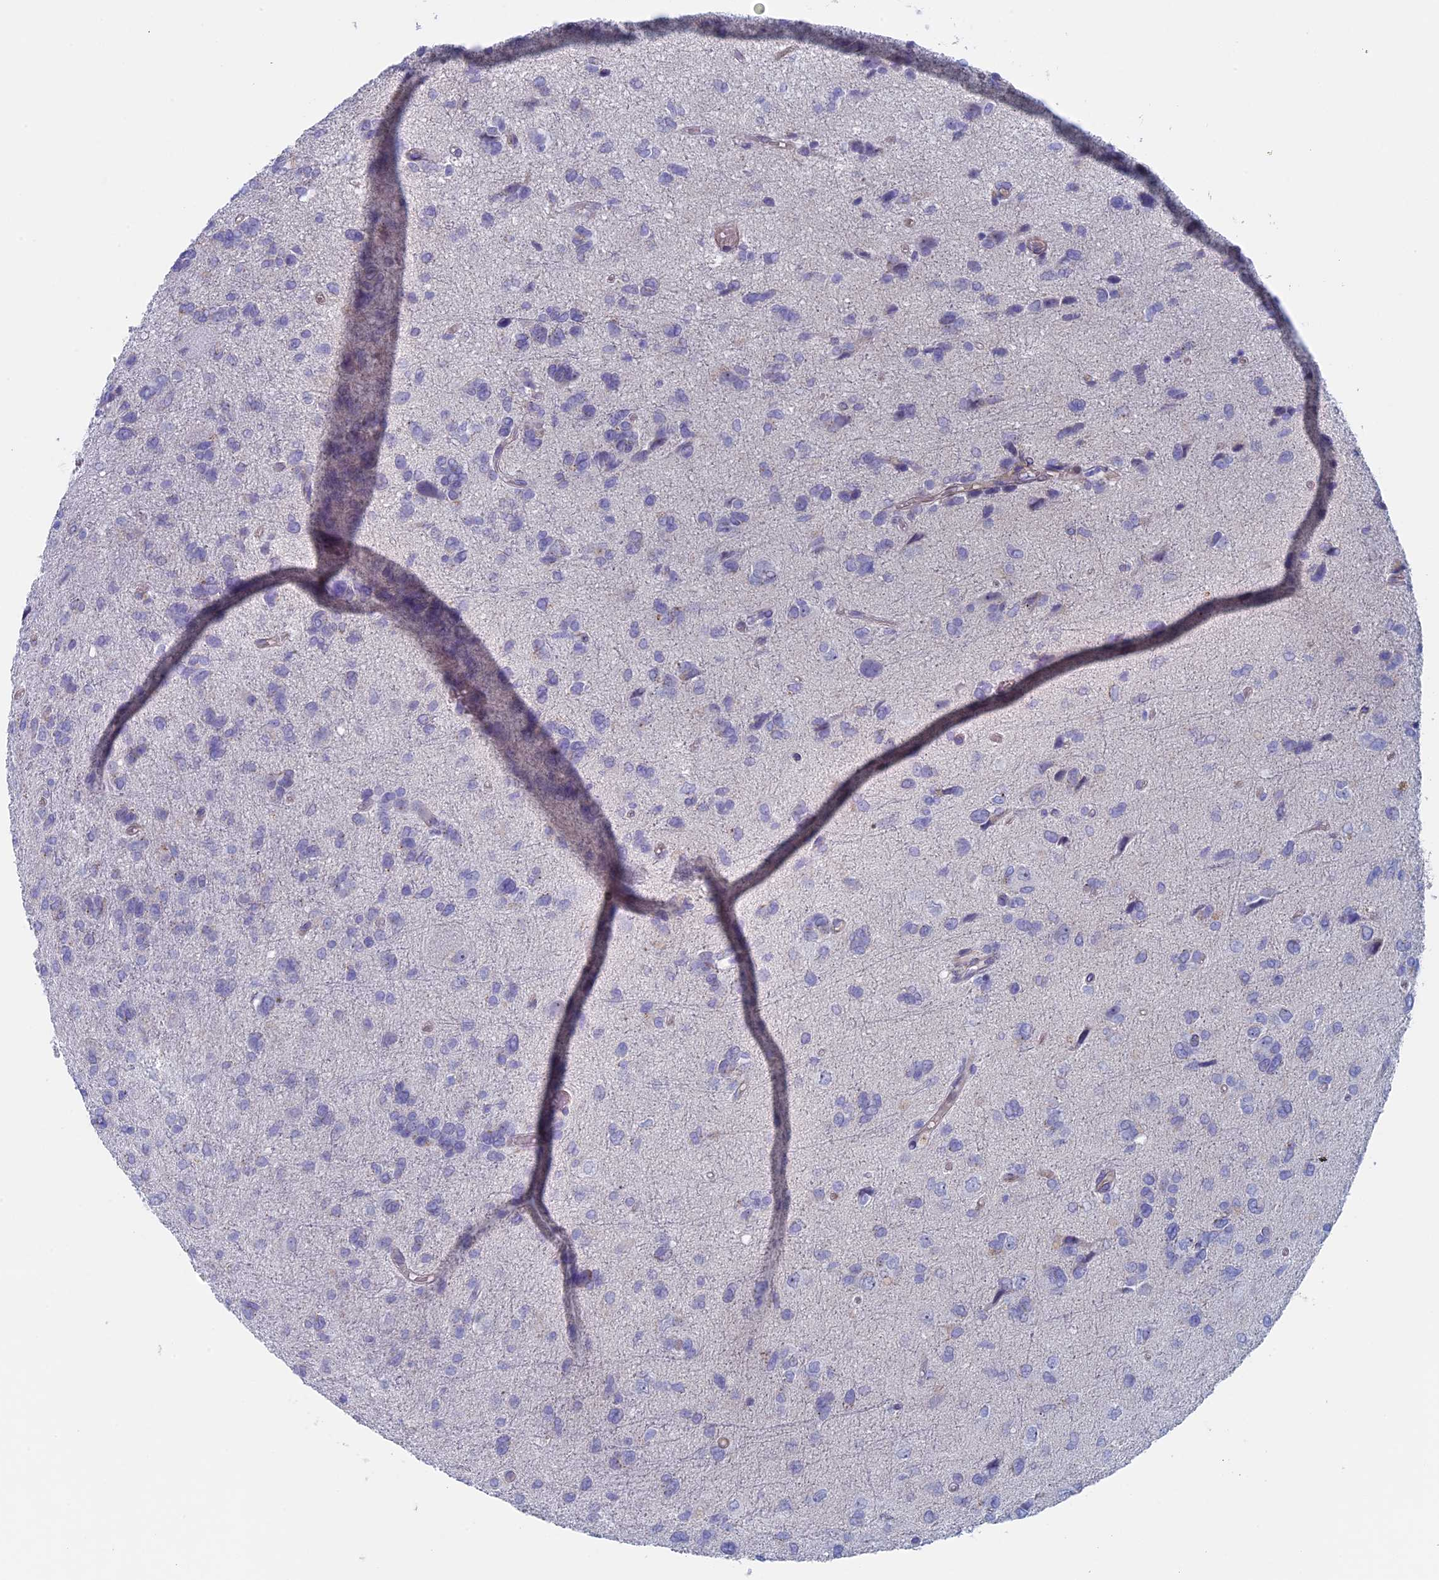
{"staining": {"intensity": "negative", "quantity": "none", "location": "none"}, "tissue": "glioma", "cell_type": "Tumor cells", "image_type": "cancer", "snomed": [{"axis": "morphology", "description": "Glioma, malignant, High grade"}, {"axis": "topography", "description": "Brain"}], "caption": "The image shows no significant staining in tumor cells of glioma. (Brightfield microscopy of DAB IHC at high magnification).", "gene": "MAGEB6", "patient": {"sex": "female", "age": 59}}